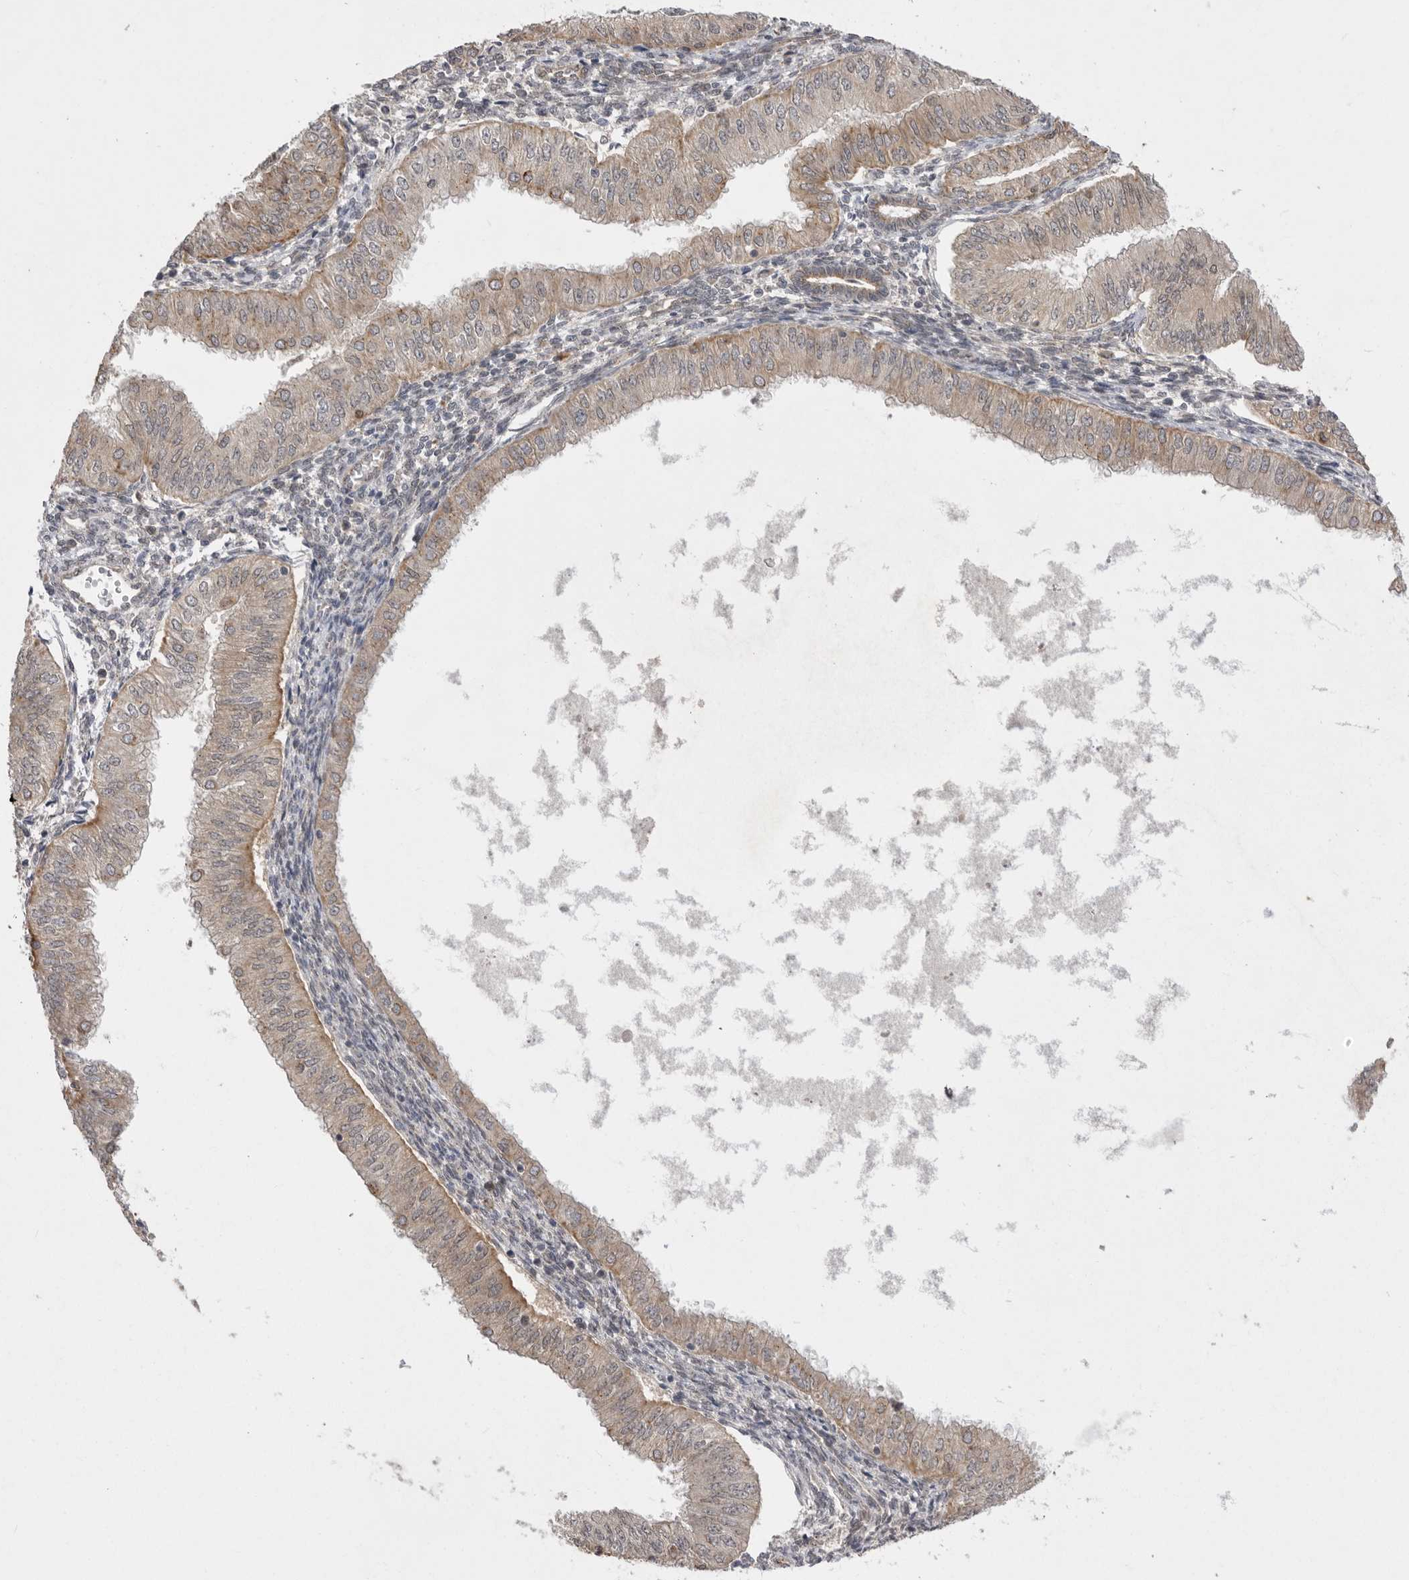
{"staining": {"intensity": "weak", "quantity": ">75%", "location": "cytoplasmic/membranous"}, "tissue": "endometrial cancer", "cell_type": "Tumor cells", "image_type": "cancer", "snomed": [{"axis": "morphology", "description": "Normal tissue, NOS"}, {"axis": "morphology", "description": "Adenocarcinoma, NOS"}, {"axis": "topography", "description": "Endometrium"}], "caption": "Weak cytoplasmic/membranous expression is appreciated in about >75% of tumor cells in adenocarcinoma (endometrial).", "gene": "TLR3", "patient": {"sex": "female", "age": 53}}